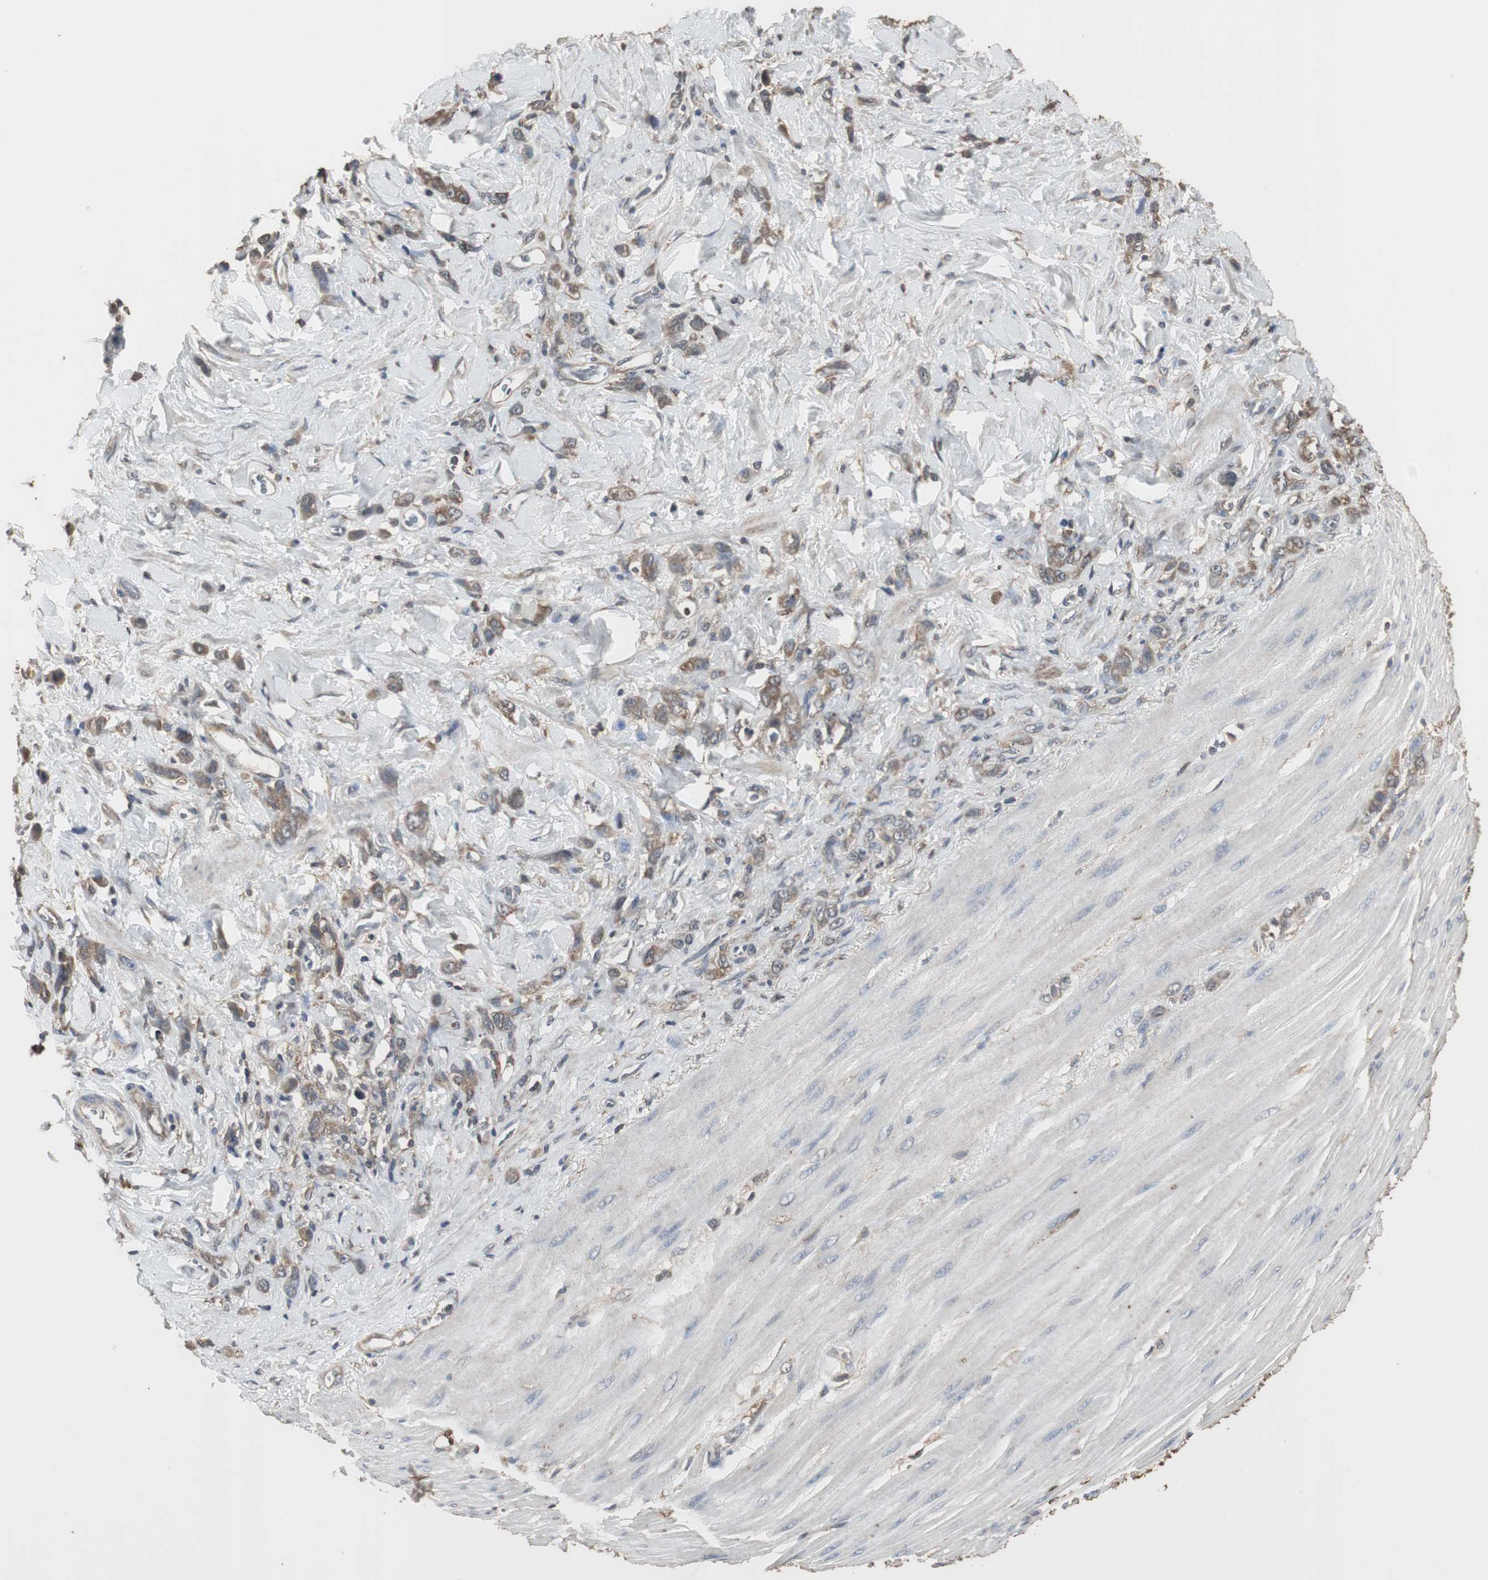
{"staining": {"intensity": "moderate", "quantity": ">75%", "location": "cytoplasmic/membranous"}, "tissue": "stomach cancer", "cell_type": "Tumor cells", "image_type": "cancer", "snomed": [{"axis": "morphology", "description": "Normal tissue, NOS"}, {"axis": "morphology", "description": "Adenocarcinoma, NOS"}, {"axis": "topography", "description": "Stomach"}], "caption": "A histopathology image of stomach cancer stained for a protein displays moderate cytoplasmic/membranous brown staining in tumor cells. (Brightfield microscopy of DAB IHC at high magnification).", "gene": "HPRT1", "patient": {"sex": "male", "age": 82}}